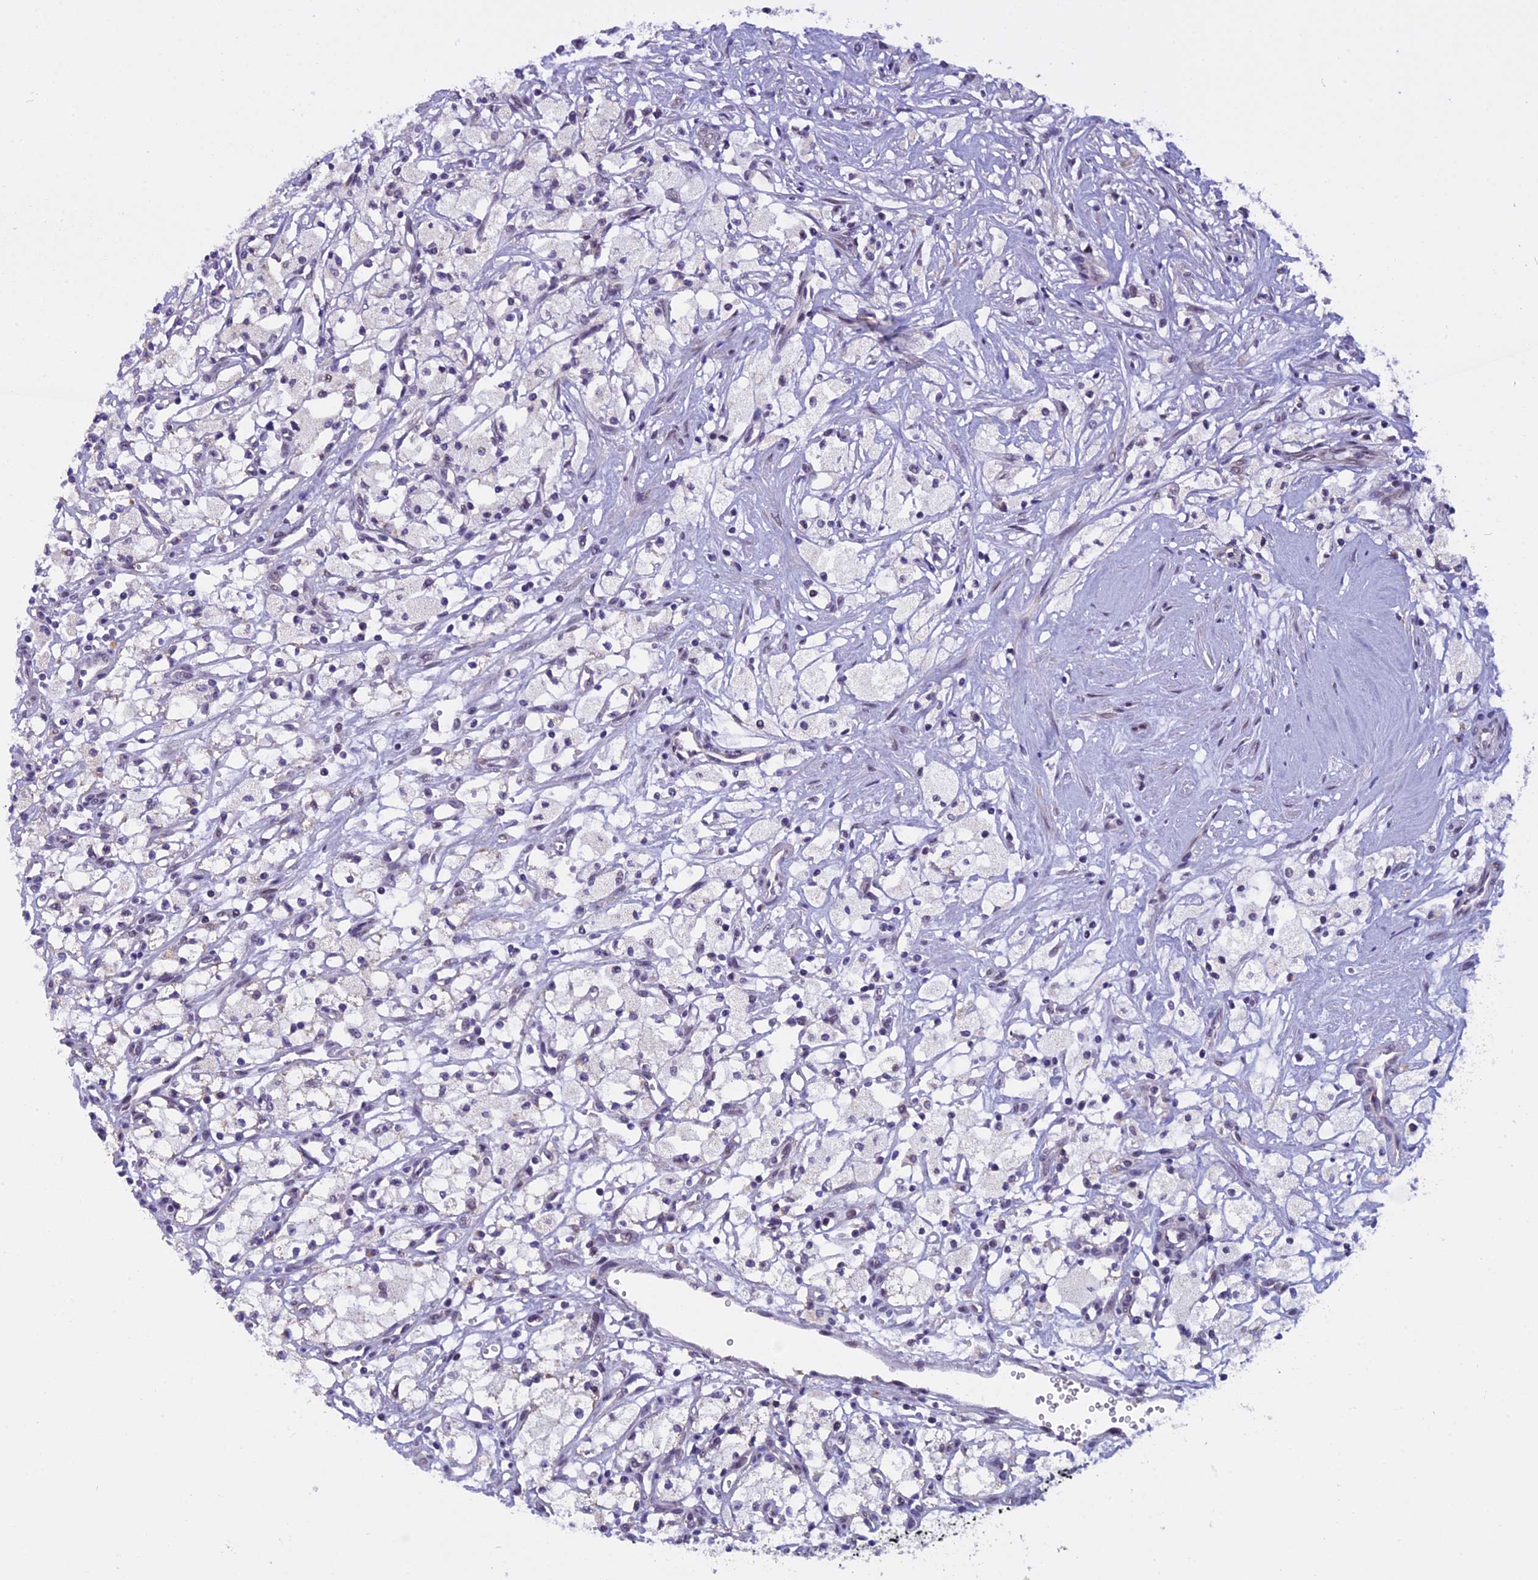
{"staining": {"intensity": "negative", "quantity": "none", "location": "none"}, "tissue": "renal cancer", "cell_type": "Tumor cells", "image_type": "cancer", "snomed": [{"axis": "morphology", "description": "Adenocarcinoma, NOS"}, {"axis": "topography", "description": "Kidney"}], "caption": "Immunohistochemical staining of renal adenocarcinoma demonstrates no significant positivity in tumor cells.", "gene": "ZNF317", "patient": {"sex": "male", "age": 59}}